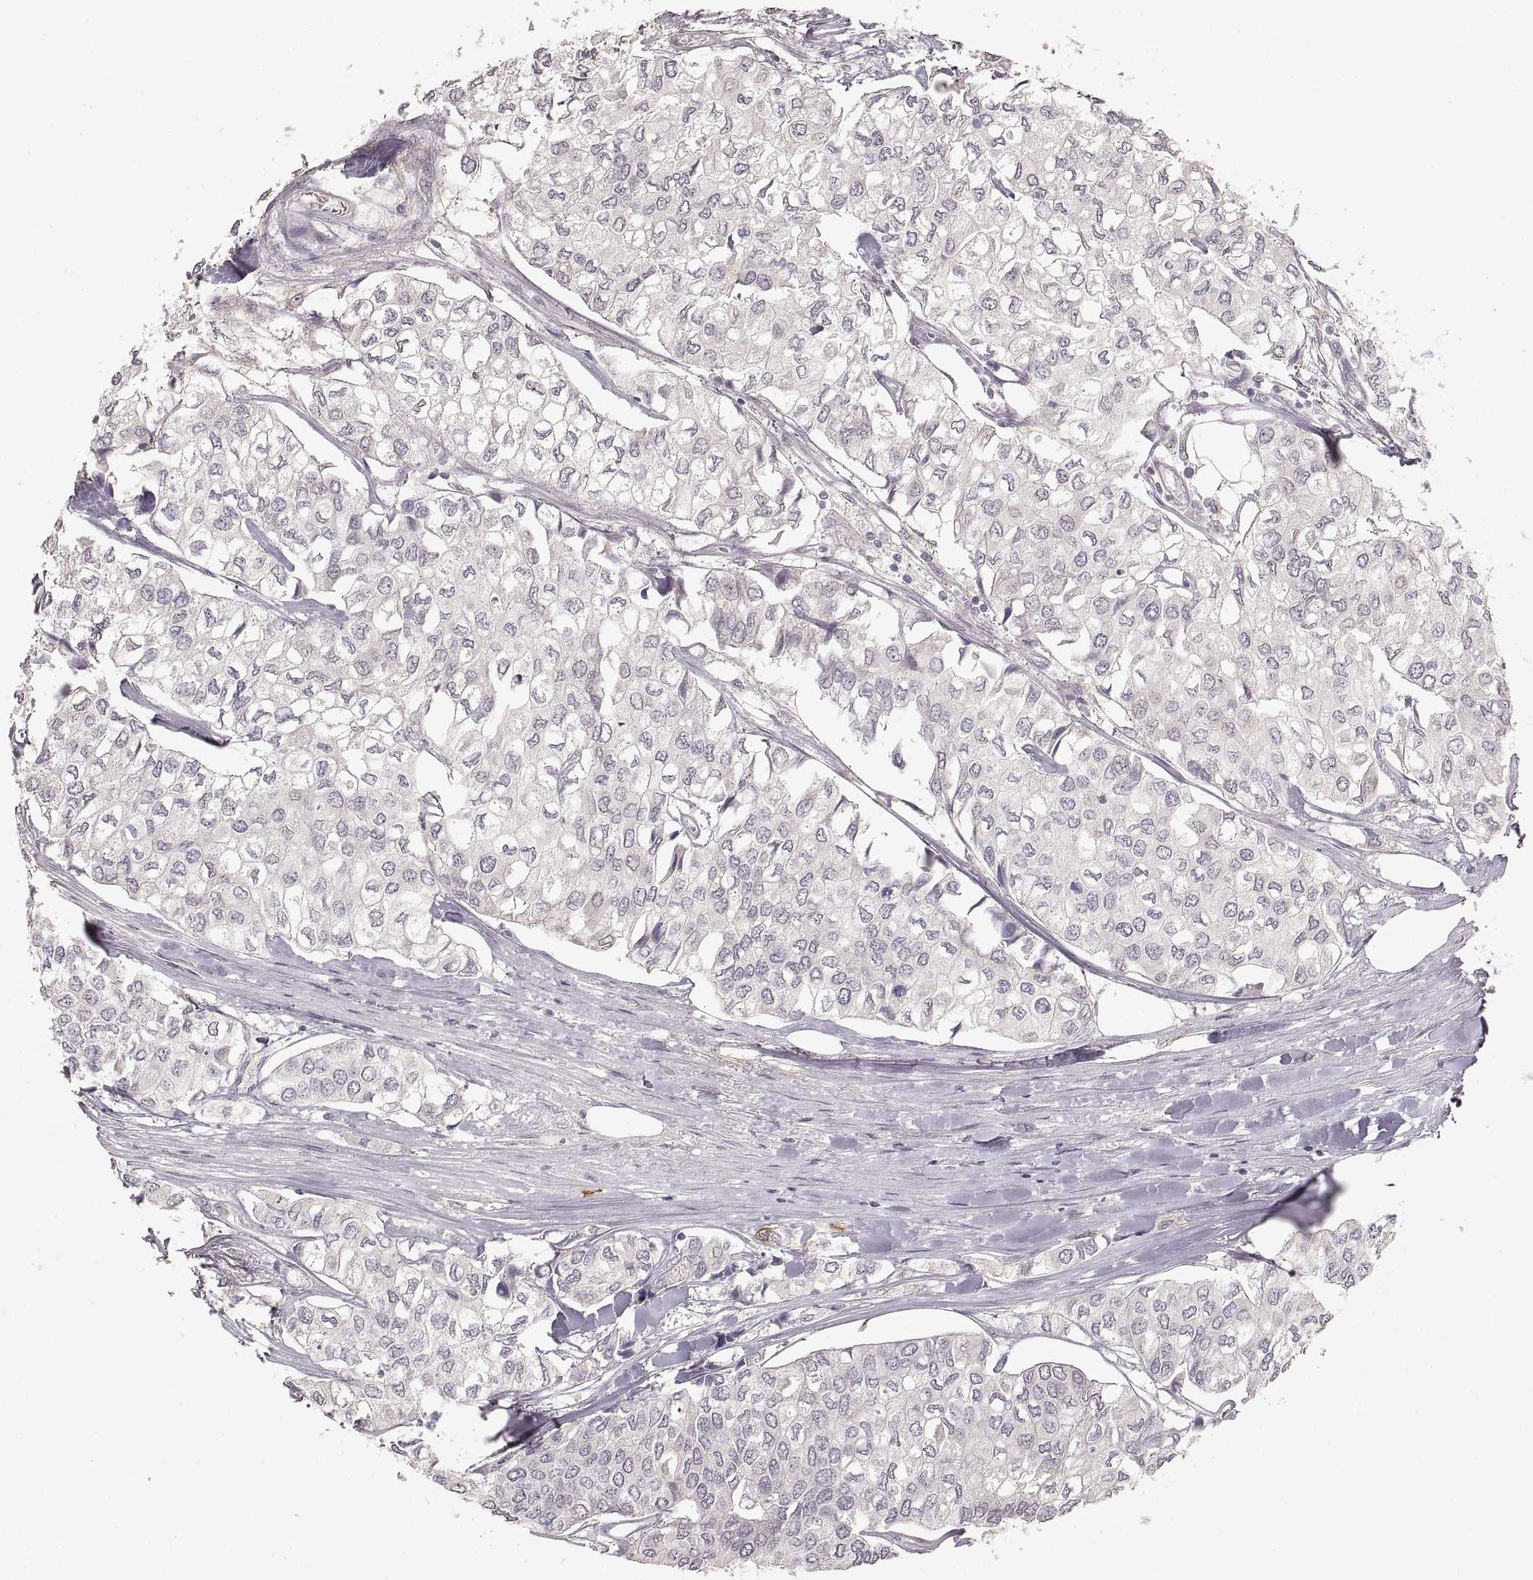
{"staining": {"intensity": "negative", "quantity": "none", "location": "none"}, "tissue": "urothelial cancer", "cell_type": "Tumor cells", "image_type": "cancer", "snomed": [{"axis": "morphology", "description": "Urothelial carcinoma, High grade"}, {"axis": "topography", "description": "Urinary bladder"}], "caption": "Immunohistochemistry histopathology image of neoplastic tissue: urothelial carcinoma (high-grade) stained with DAB displays no significant protein expression in tumor cells. Brightfield microscopy of IHC stained with DAB (3,3'-diaminobenzidine) (brown) and hematoxylin (blue), captured at high magnification.", "gene": "LAMC2", "patient": {"sex": "male", "age": 73}}